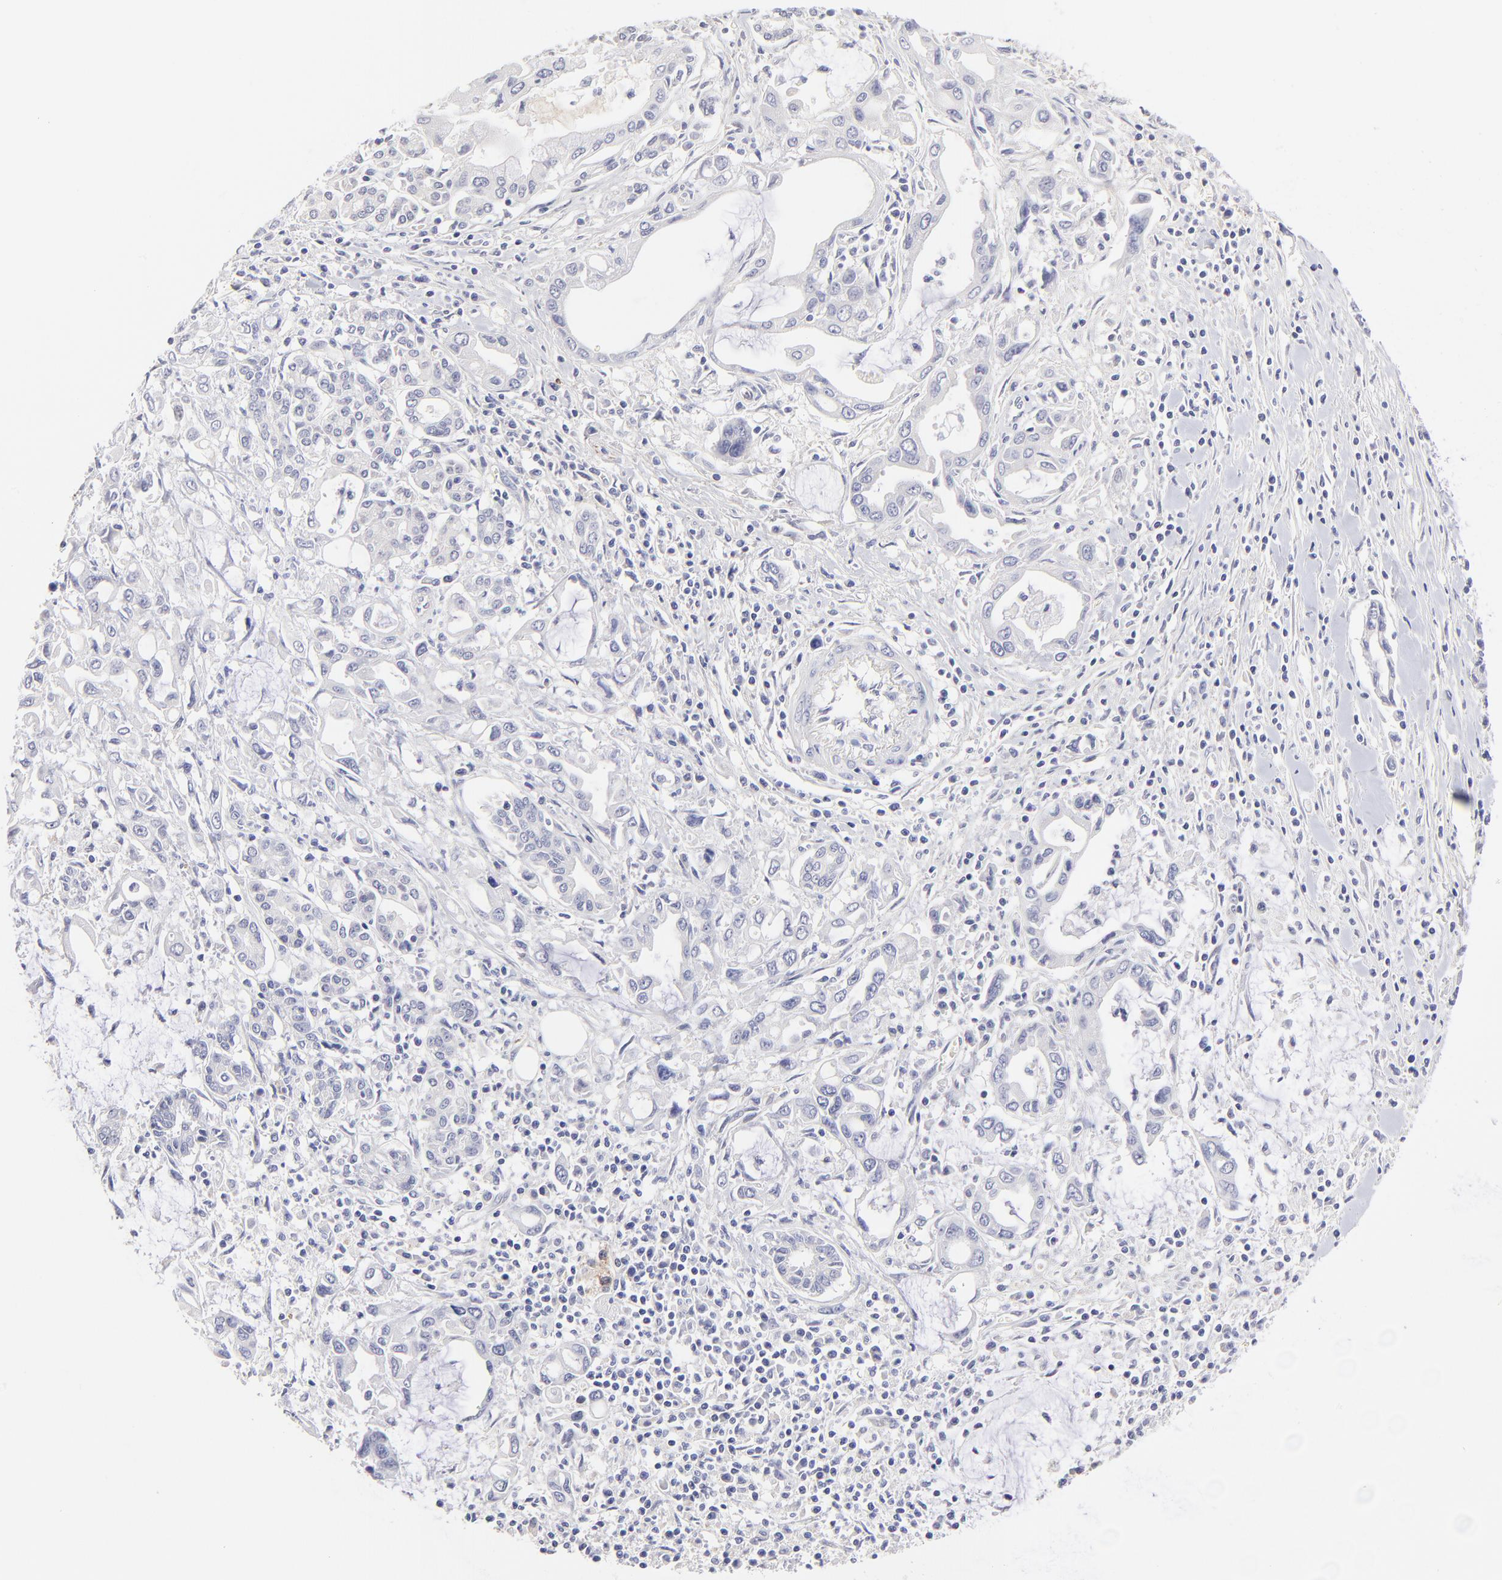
{"staining": {"intensity": "negative", "quantity": "none", "location": "none"}, "tissue": "pancreatic cancer", "cell_type": "Tumor cells", "image_type": "cancer", "snomed": [{"axis": "morphology", "description": "Adenocarcinoma, NOS"}, {"axis": "topography", "description": "Pancreas"}], "caption": "Protein analysis of pancreatic cancer (adenocarcinoma) reveals no significant staining in tumor cells. (Brightfield microscopy of DAB (3,3'-diaminobenzidine) immunohistochemistry at high magnification).", "gene": "BTG2", "patient": {"sex": "female", "age": 57}}